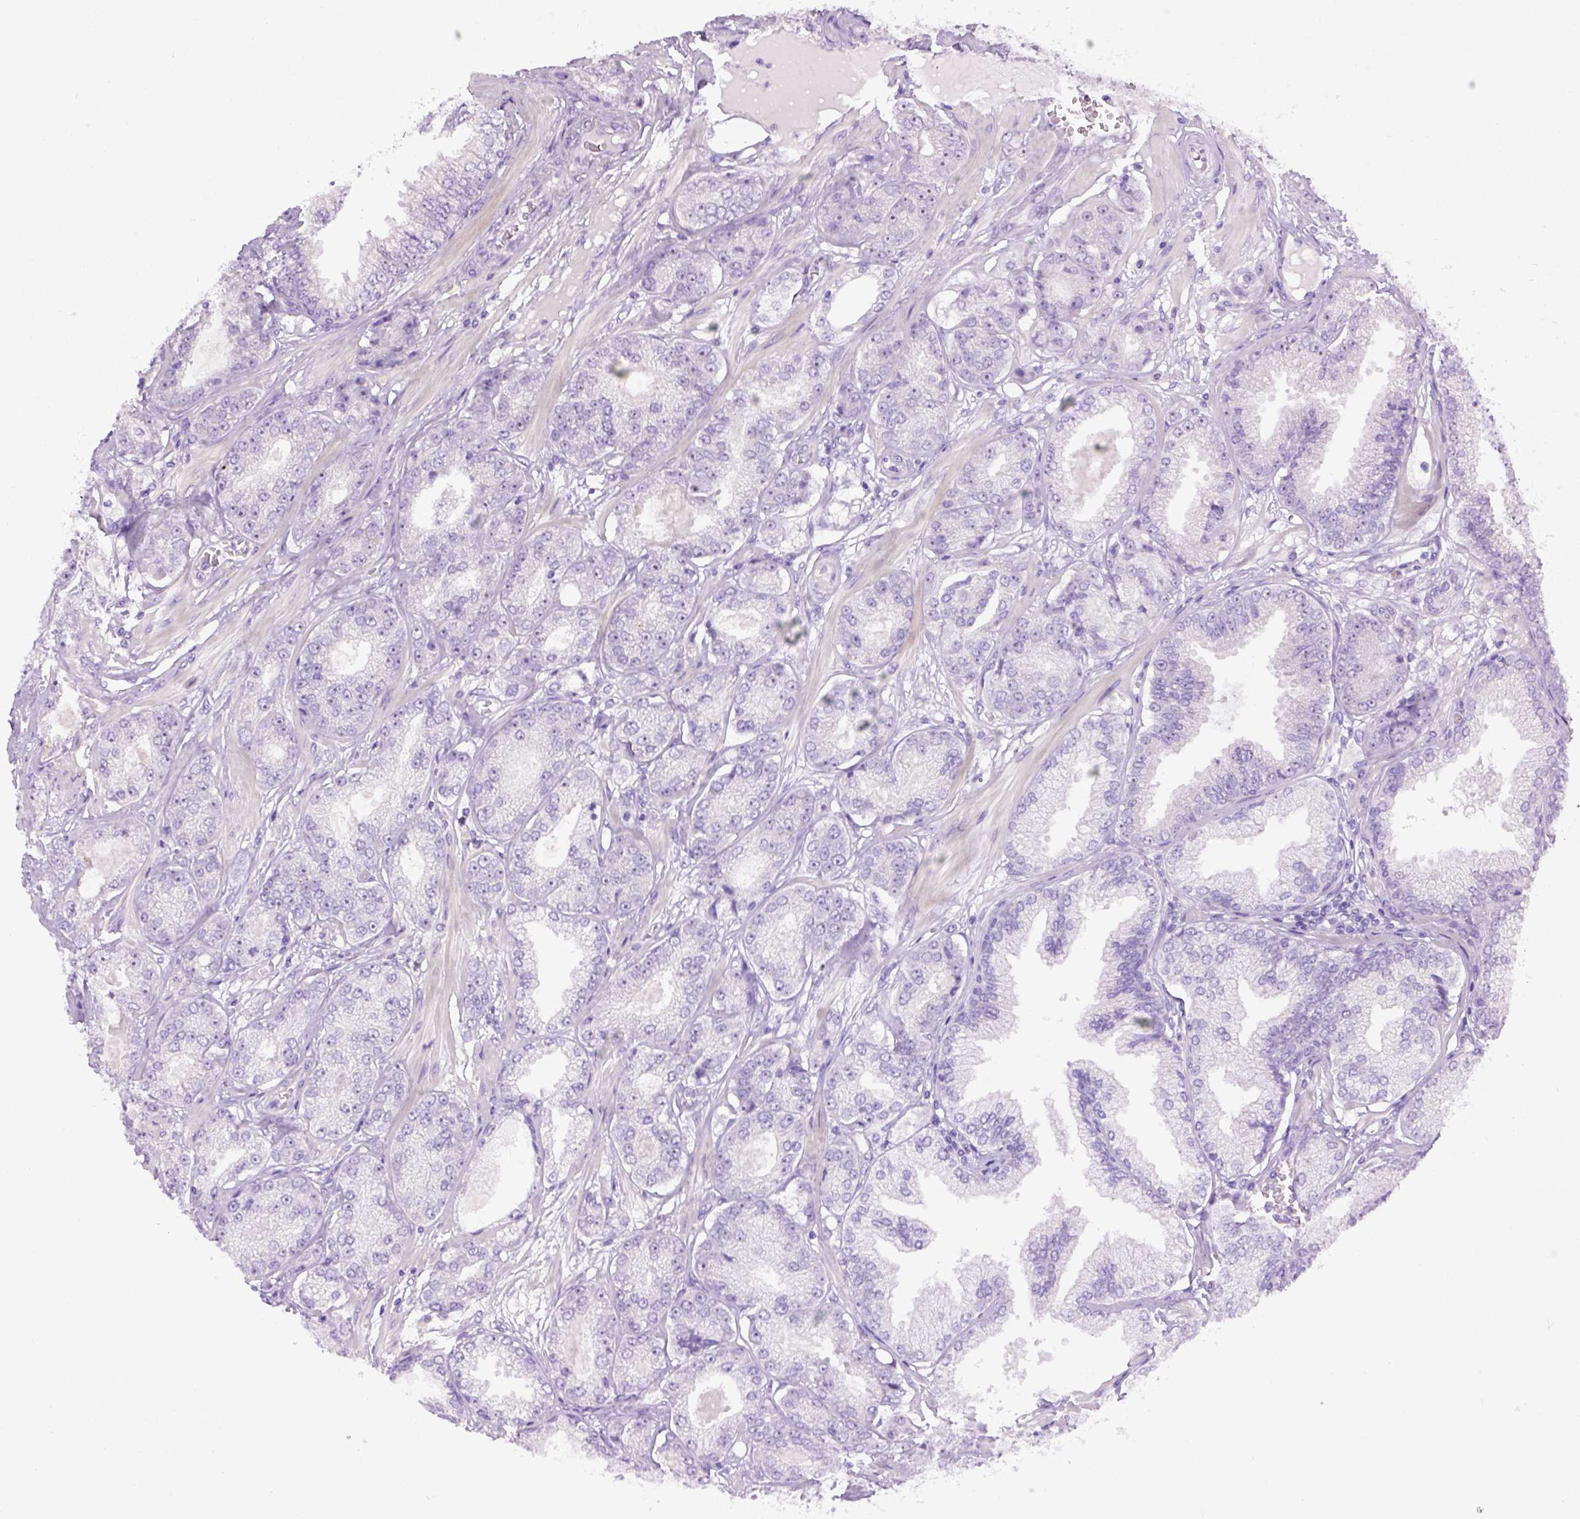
{"staining": {"intensity": "negative", "quantity": "none", "location": "none"}, "tissue": "prostate cancer", "cell_type": "Tumor cells", "image_type": "cancer", "snomed": [{"axis": "morphology", "description": "Adenocarcinoma, NOS"}, {"axis": "topography", "description": "Prostate"}], "caption": "An image of prostate adenocarcinoma stained for a protein demonstrates no brown staining in tumor cells.", "gene": "UTP4", "patient": {"sex": "male", "age": 64}}